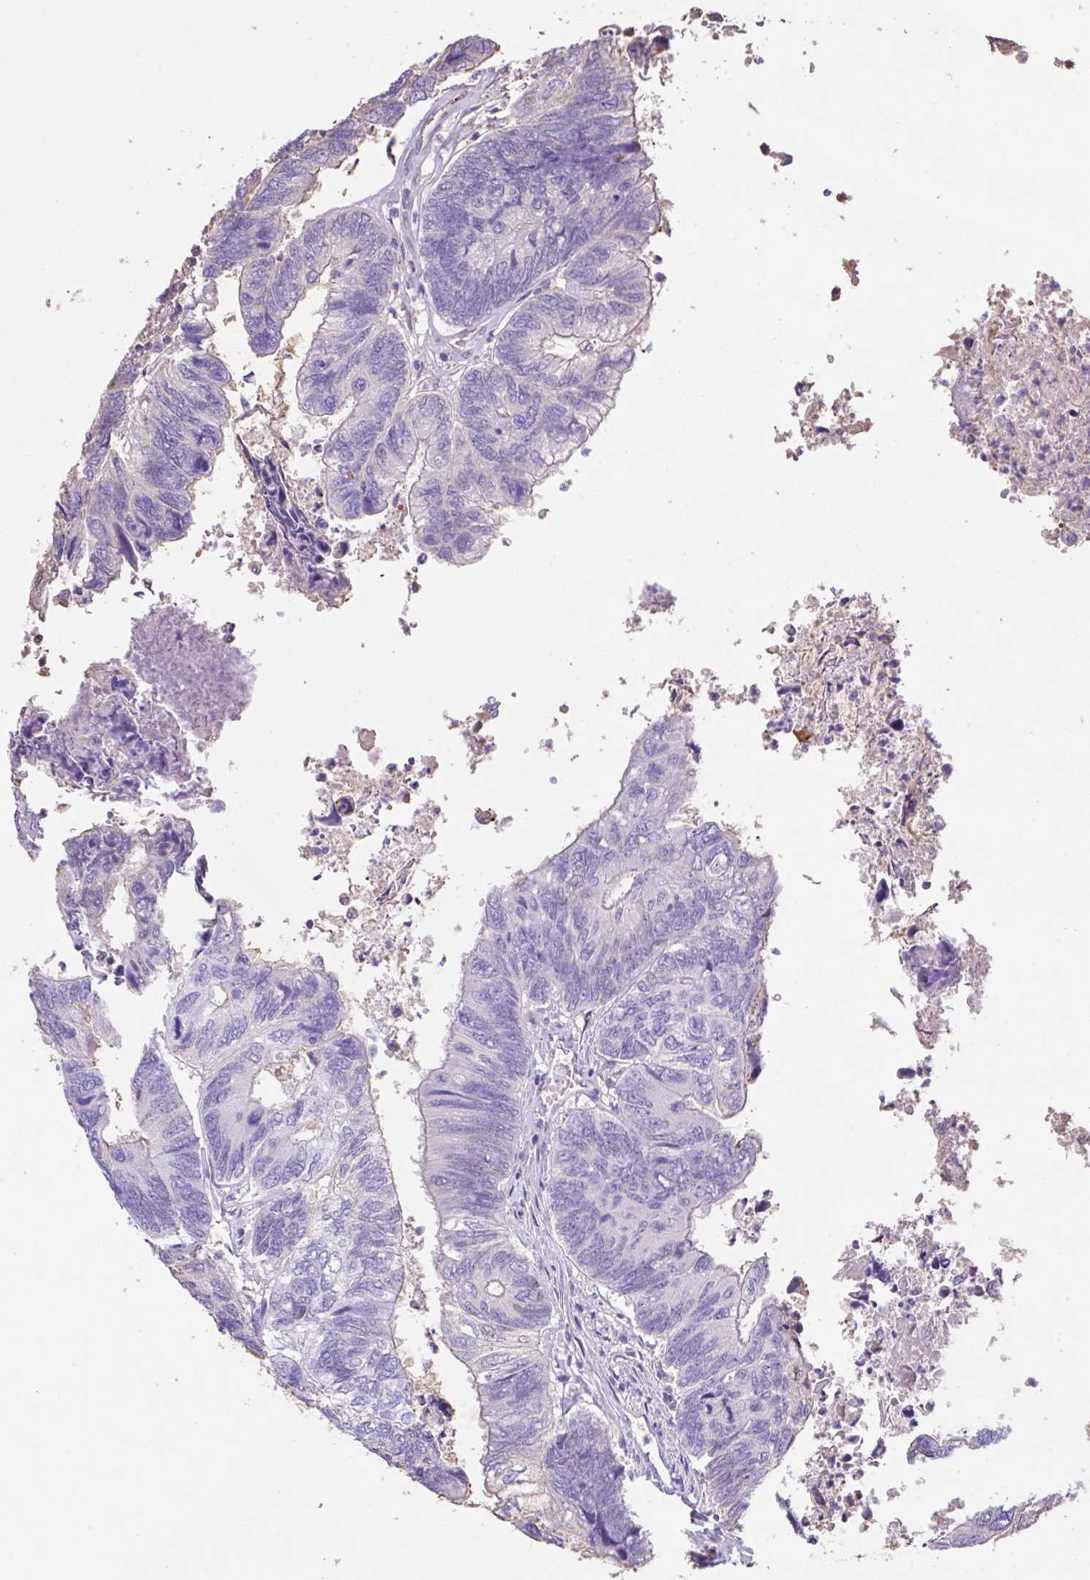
{"staining": {"intensity": "negative", "quantity": "none", "location": "none"}, "tissue": "colorectal cancer", "cell_type": "Tumor cells", "image_type": "cancer", "snomed": [{"axis": "morphology", "description": "Adenocarcinoma, NOS"}, {"axis": "topography", "description": "Colon"}], "caption": "Protein analysis of colorectal cancer (adenocarcinoma) shows no significant positivity in tumor cells.", "gene": "HOXC12", "patient": {"sex": "female", "age": 67}}